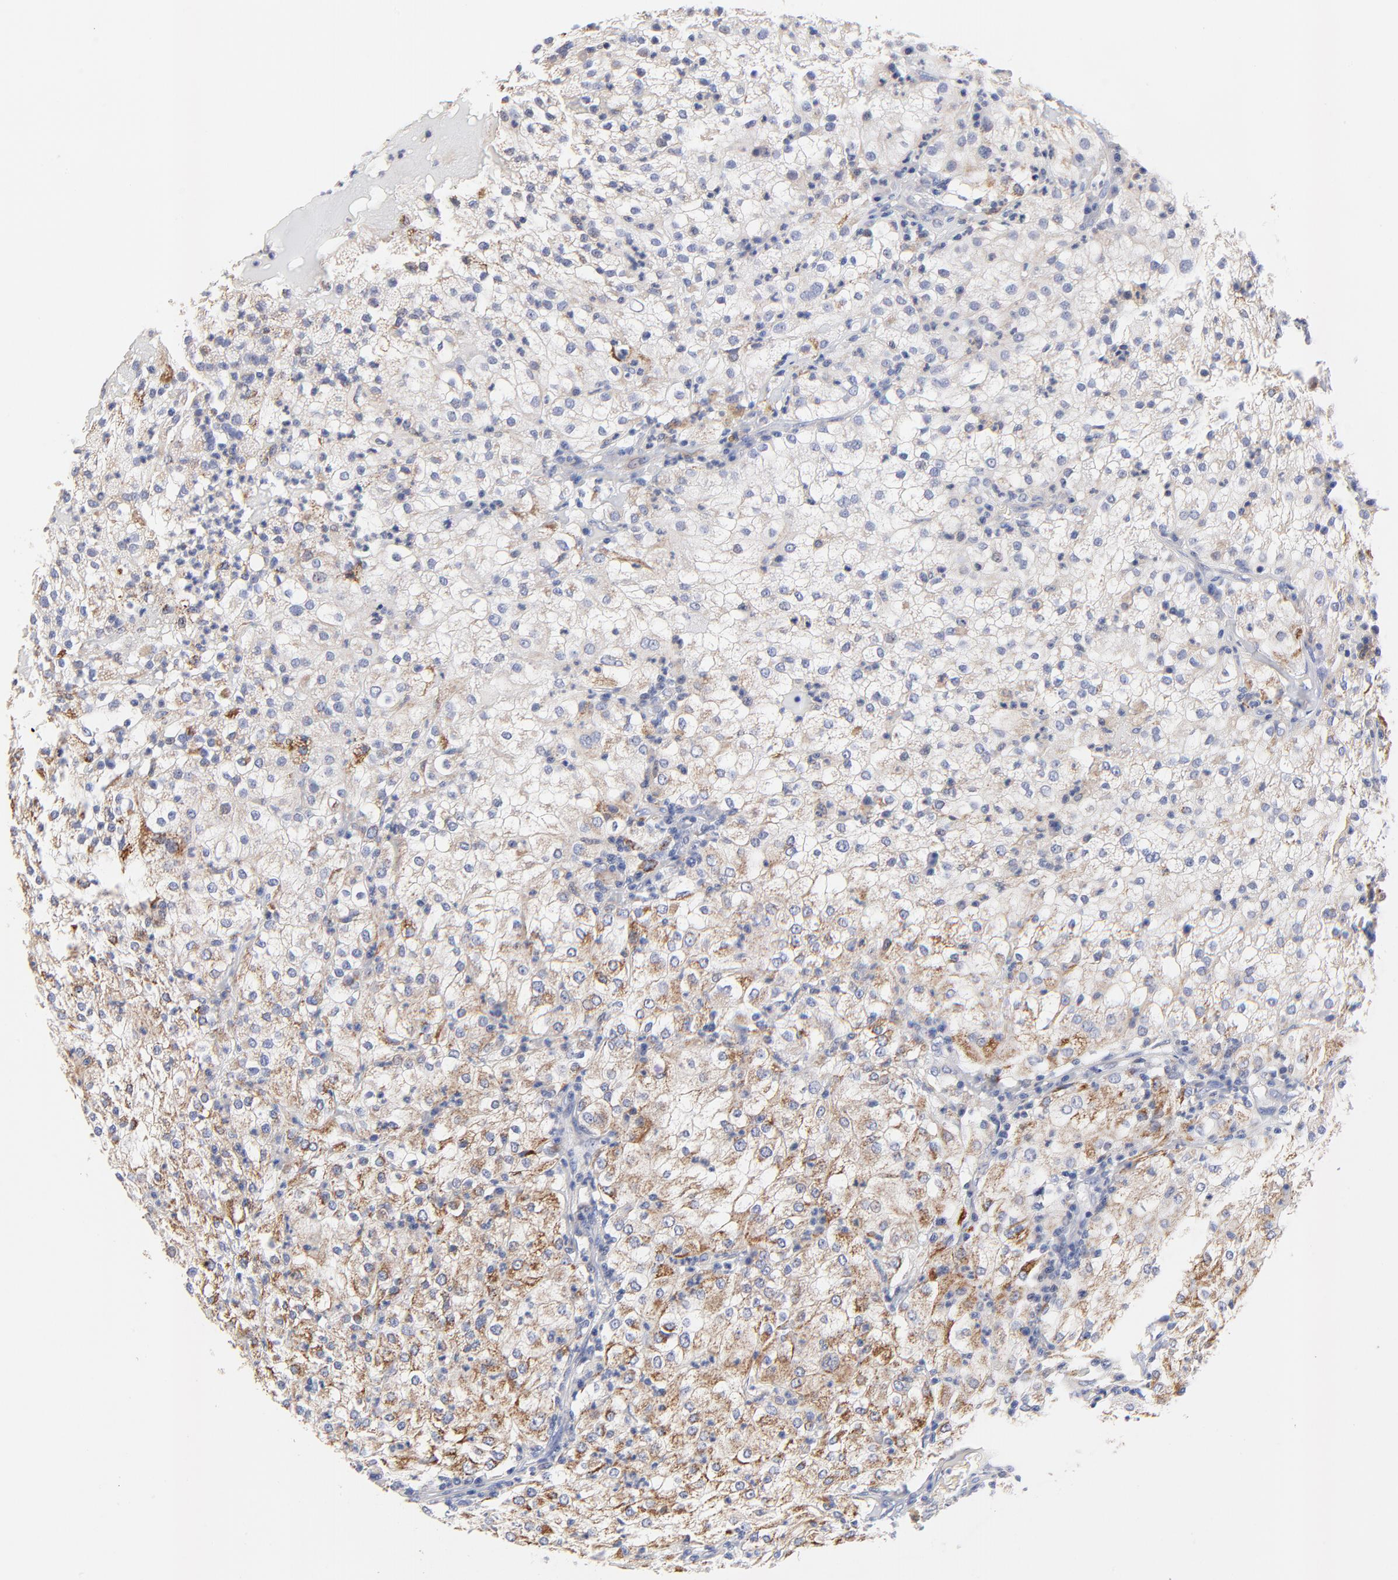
{"staining": {"intensity": "moderate", "quantity": "25%-75%", "location": "cytoplasmic/membranous"}, "tissue": "renal cancer", "cell_type": "Tumor cells", "image_type": "cancer", "snomed": [{"axis": "morphology", "description": "Adenocarcinoma, NOS"}, {"axis": "topography", "description": "Kidney"}], "caption": "Tumor cells exhibit medium levels of moderate cytoplasmic/membranous staining in approximately 25%-75% of cells in adenocarcinoma (renal).", "gene": "FBXO10", "patient": {"sex": "male", "age": 59}}